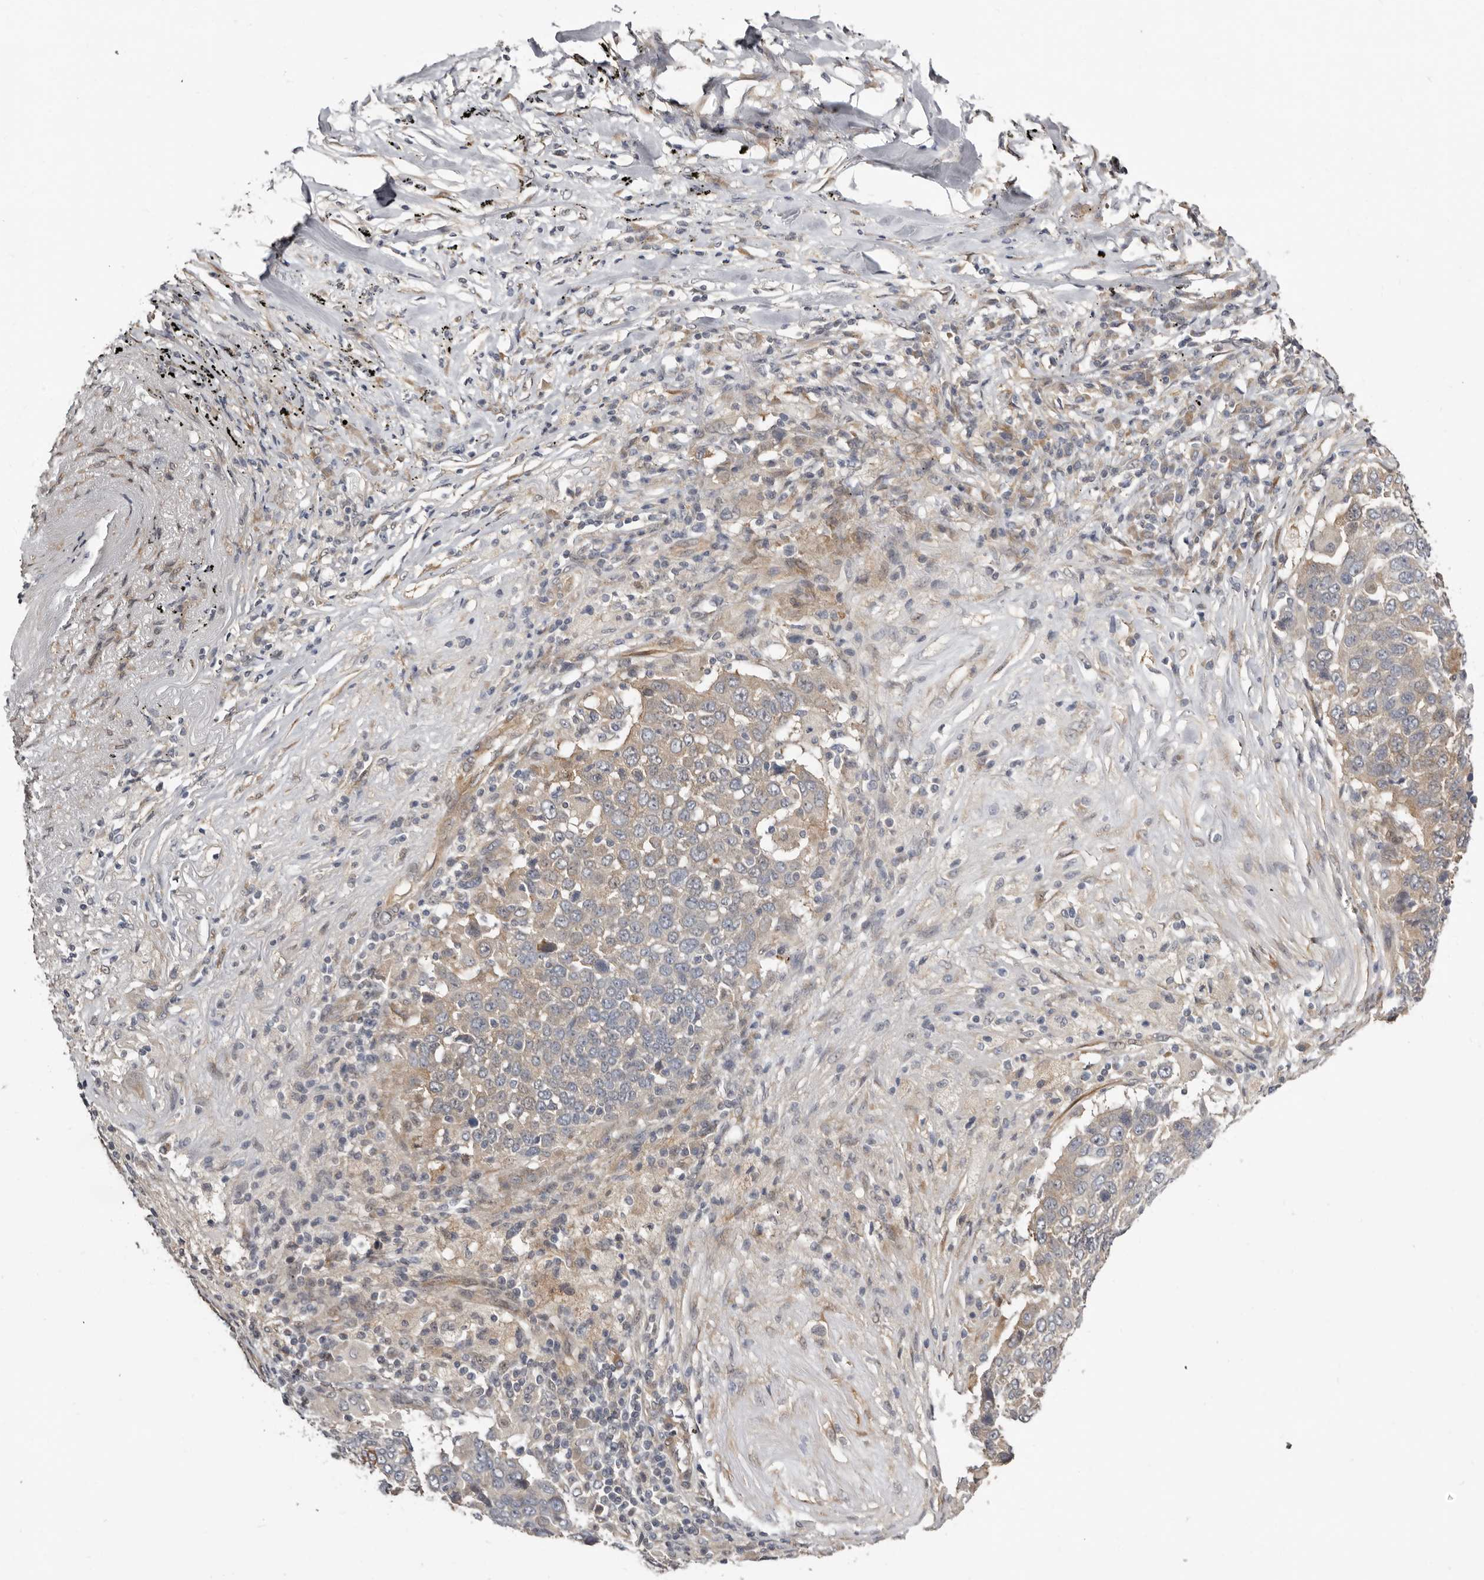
{"staining": {"intensity": "strong", "quantity": "<25%", "location": "cytoplasmic/membranous"}, "tissue": "lung cancer", "cell_type": "Tumor cells", "image_type": "cancer", "snomed": [{"axis": "morphology", "description": "Squamous cell carcinoma, NOS"}, {"axis": "topography", "description": "Lung"}], "caption": "Approximately <25% of tumor cells in human squamous cell carcinoma (lung) demonstrate strong cytoplasmic/membranous protein expression as visualized by brown immunohistochemical staining.", "gene": "SBDS", "patient": {"sex": "male", "age": 66}}